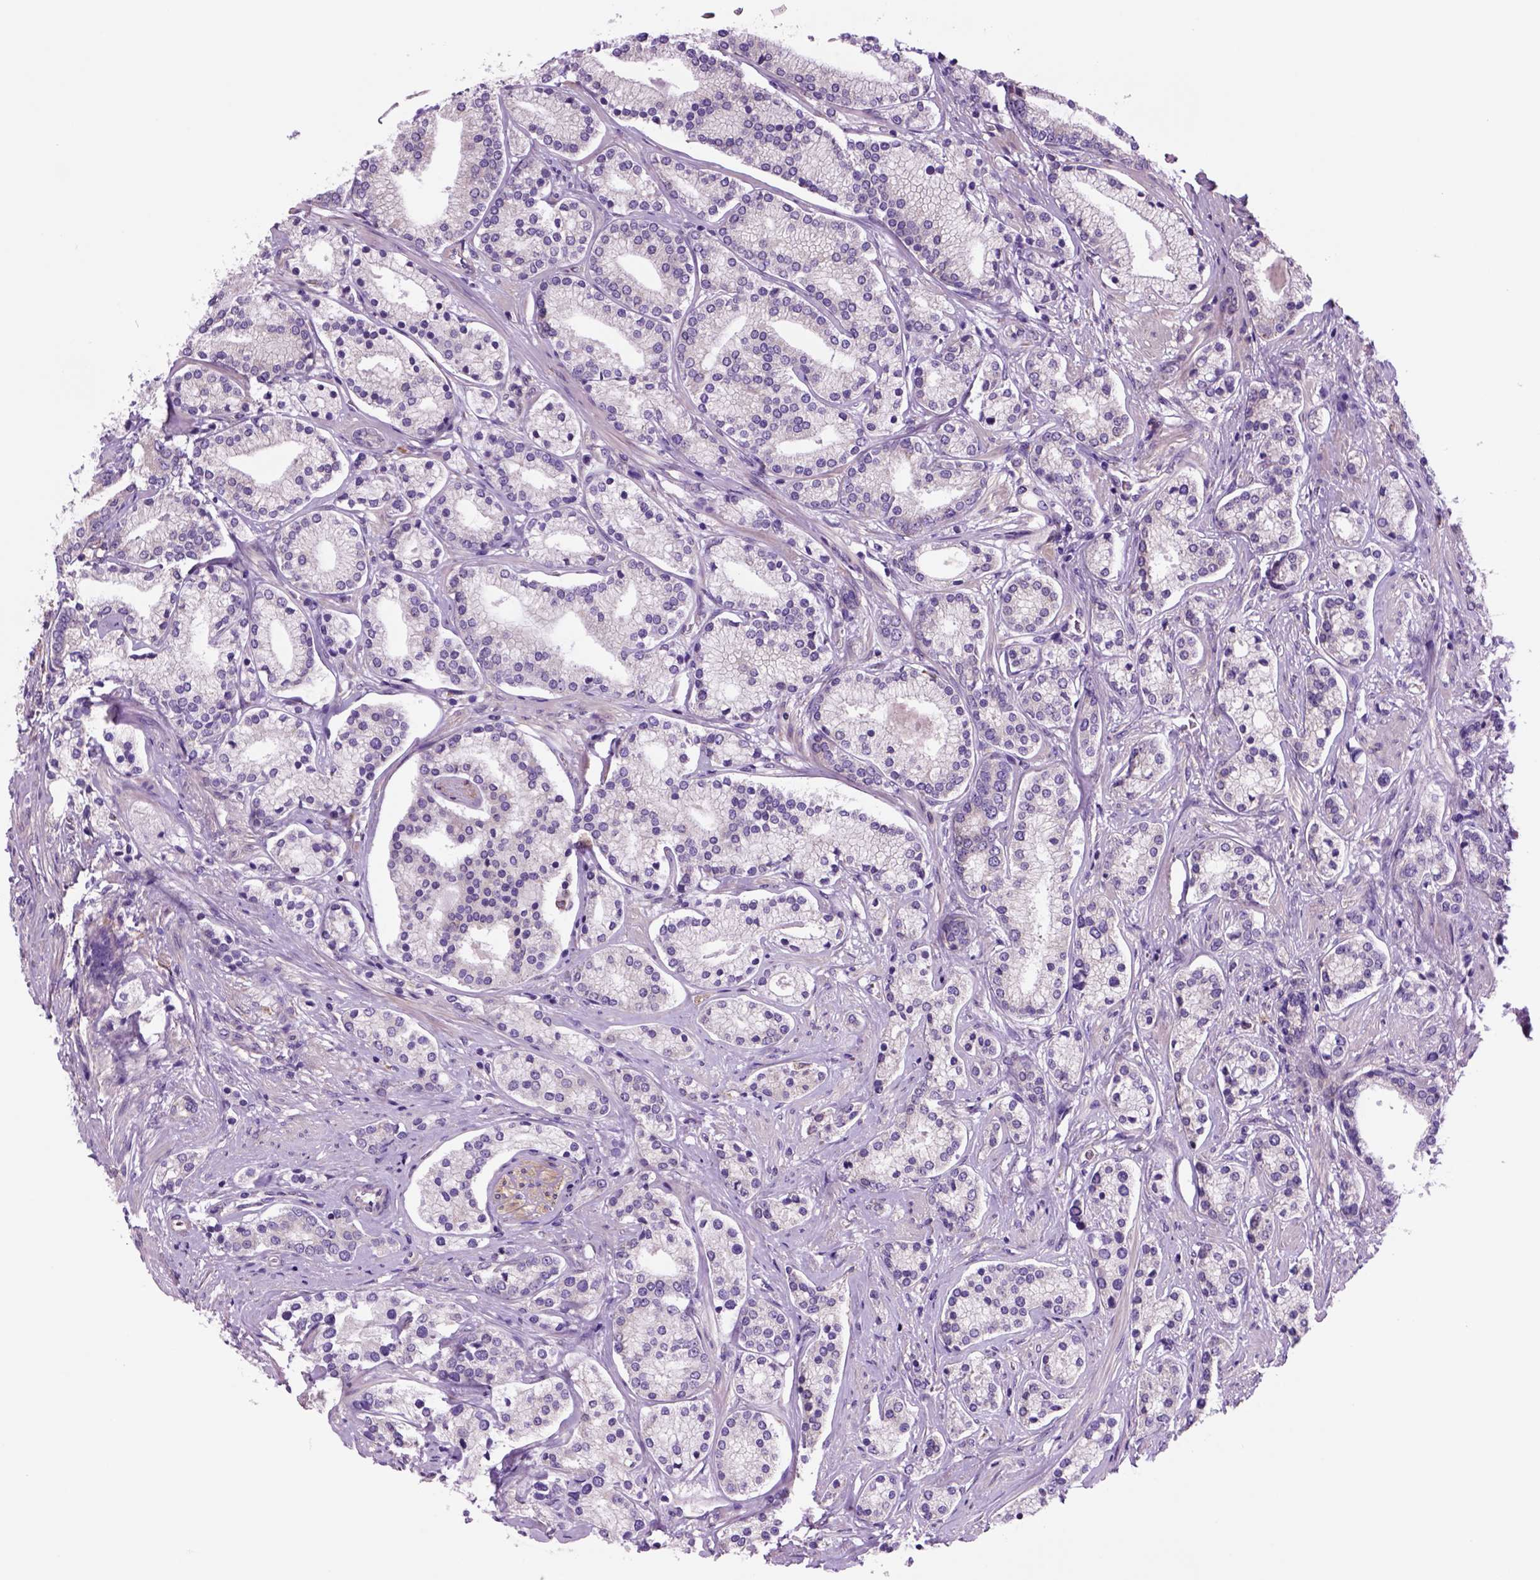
{"staining": {"intensity": "negative", "quantity": "none", "location": "none"}, "tissue": "prostate cancer", "cell_type": "Tumor cells", "image_type": "cancer", "snomed": [{"axis": "morphology", "description": "Adenocarcinoma, High grade"}, {"axis": "topography", "description": "Prostate"}], "caption": "Immunohistochemical staining of prostate cancer (high-grade adenocarcinoma) exhibits no significant staining in tumor cells.", "gene": "PIAS3", "patient": {"sex": "male", "age": 58}}